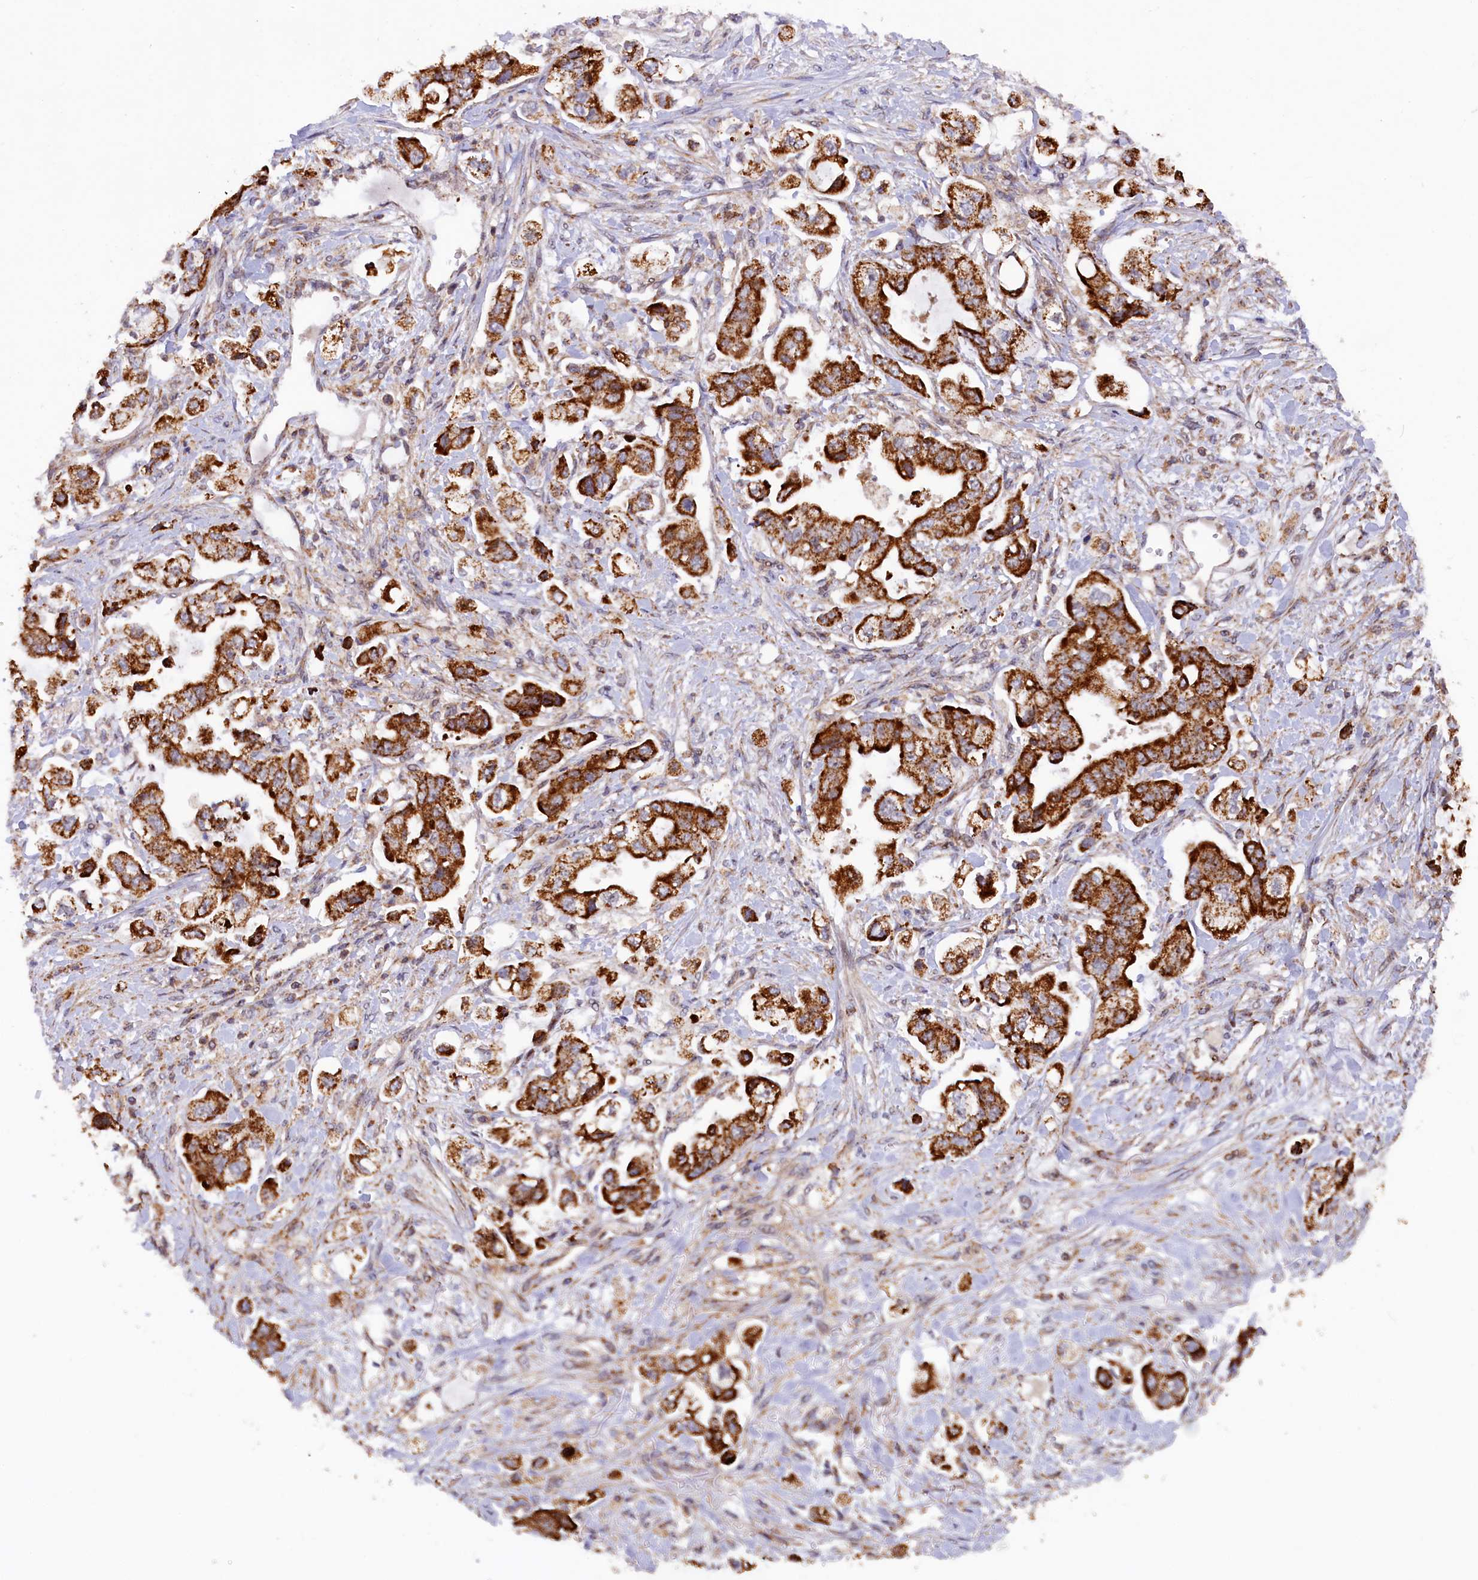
{"staining": {"intensity": "strong", "quantity": ">75%", "location": "cytoplasmic/membranous"}, "tissue": "stomach cancer", "cell_type": "Tumor cells", "image_type": "cancer", "snomed": [{"axis": "morphology", "description": "Adenocarcinoma, NOS"}, {"axis": "topography", "description": "Stomach"}], "caption": "The histopathology image exhibits a brown stain indicating the presence of a protein in the cytoplasmic/membranous of tumor cells in stomach adenocarcinoma.", "gene": "DUS3L", "patient": {"sex": "male", "age": 62}}